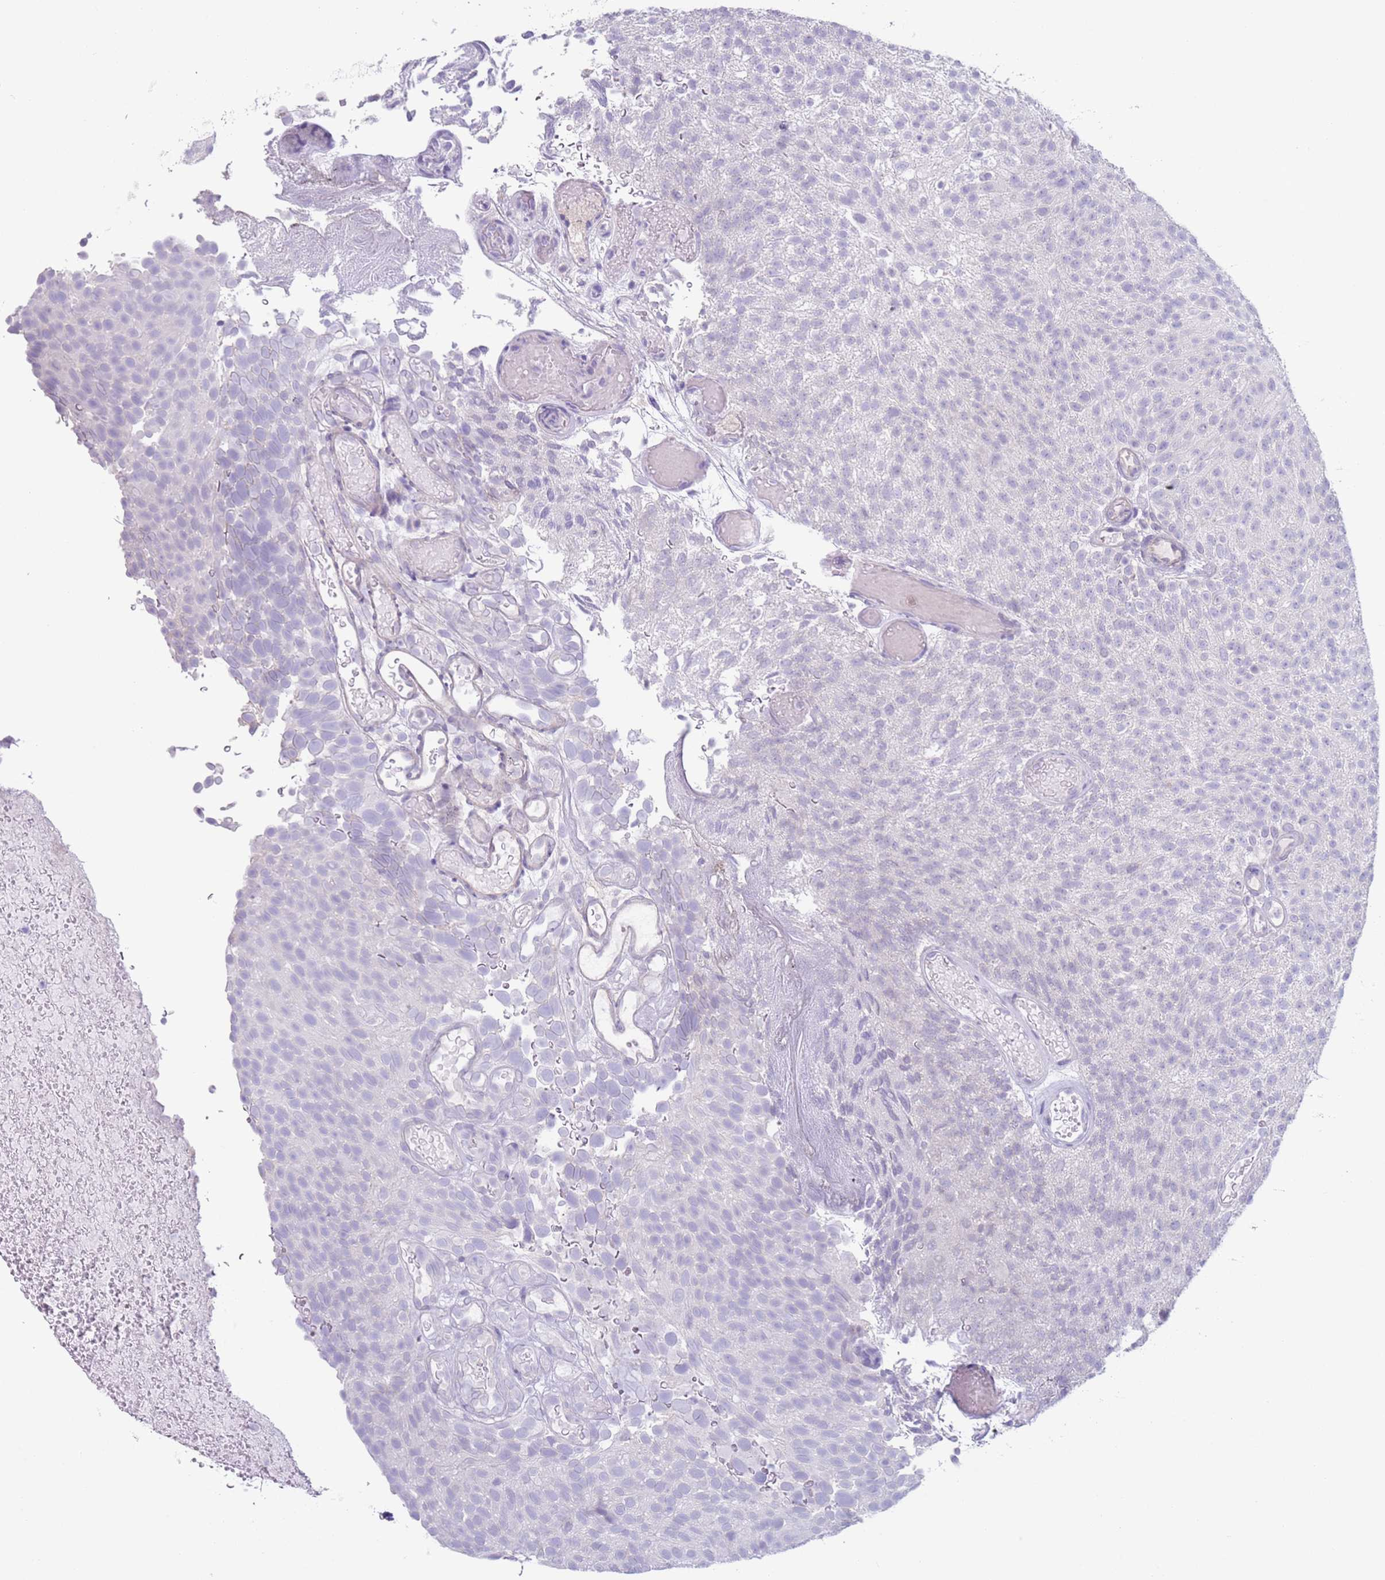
{"staining": {"intensity": "negative", "quantity": "none", "location": "none"}, "tissue": "urothelial cancer", "cell_type": "Tumor cells", "image_type": "cancer", "snomed": [{"axis": "morphology", "description": "Urothelial carcinoma, Low grade"}, {"axis": "topography", "description": "Urinary bladder"}], "caption": "Immunohistochemical staining of human urothelial cancer demonstrates no significant positivity in tumor cells.", "gene": "NPAP1", "patient": {"sex": "male", "age": 78}}